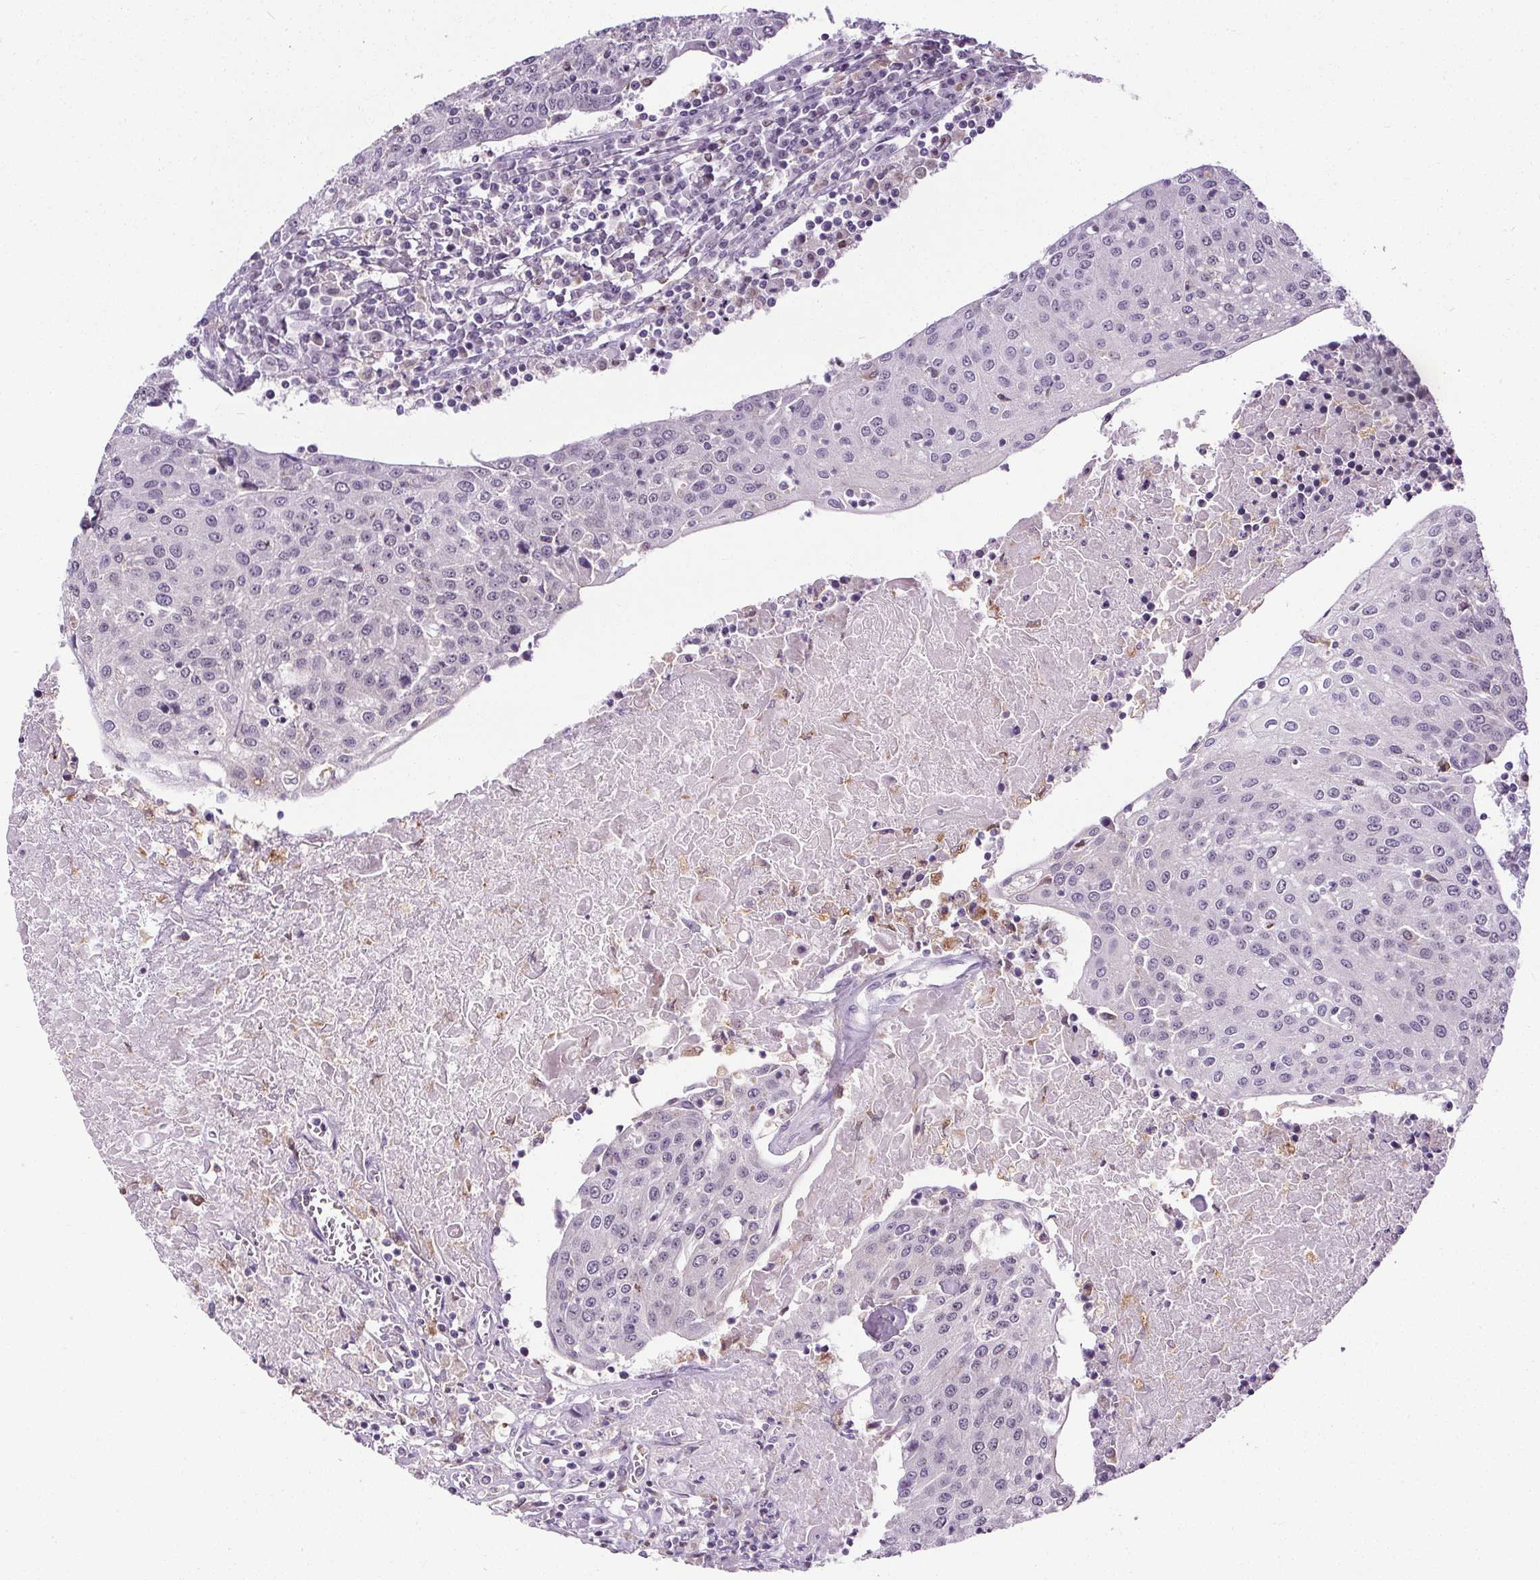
{"staining": {"intensity": "negative", "quantity": "none", "location": "none"}, "tissue": "urothelial cancer", "cell_type": "Tumor cells", "image_type": "cancer", "snomed": [{"axis": "morphology", "description": "Urothelial carcinoma, High grade"}, {"axis": "topography", "description": "Urinary bladder"}], "caption": "This image is of urothelial cancer stained with immunohistochemistry to label a protein in brown with the nuclei are counter-stained blue. There is no positivity in tumor cells.", "gene": "TMEM240", "patient": {"sex": "female", "age": 85}}